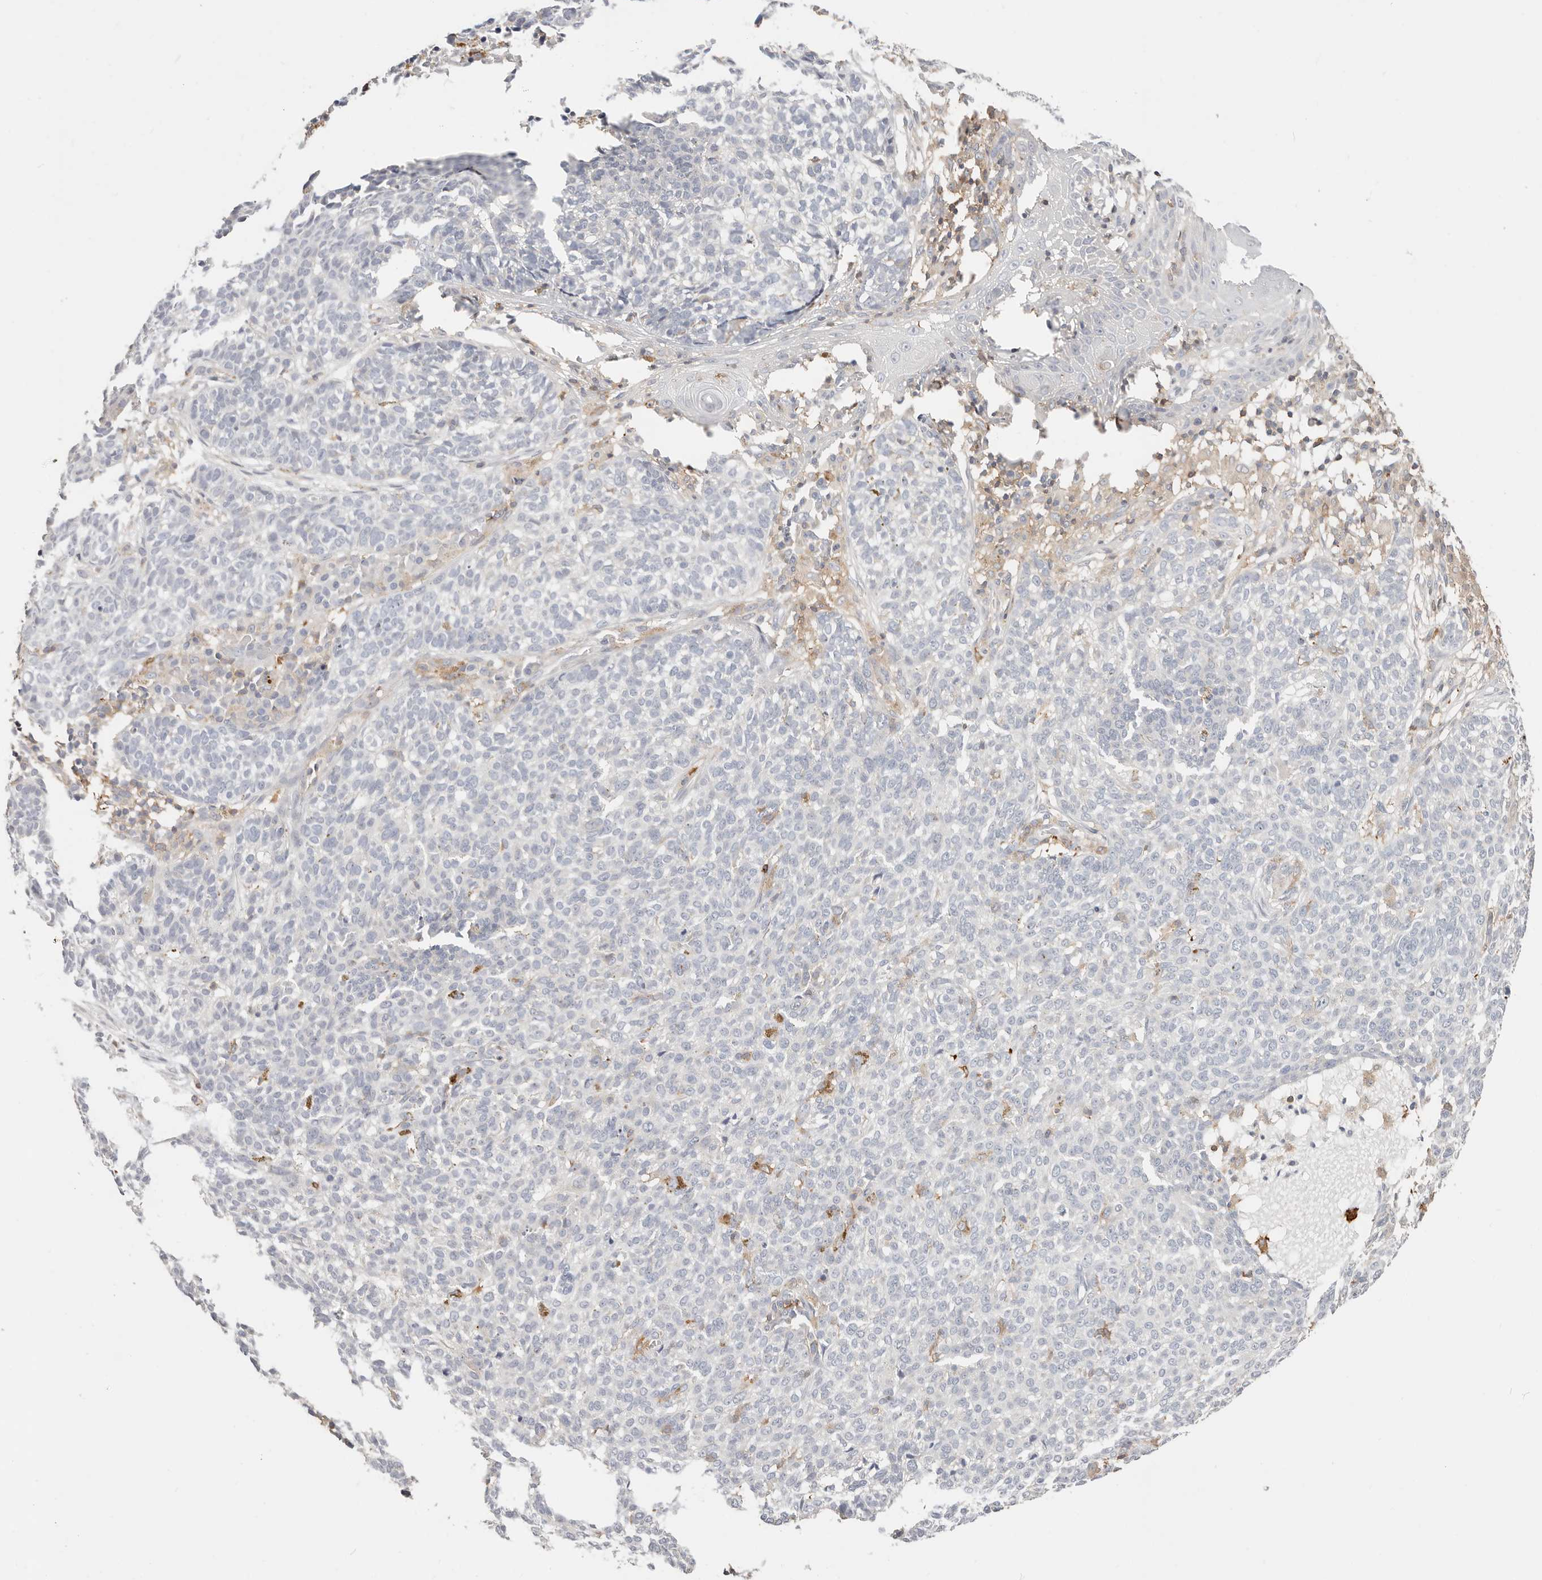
{"staining": {"intensity": "negative", "quantity": "none", "location": "none"}, "tissue": "skin cancer", "cell_type": "Tumor cells", "image_type": "cancer", "snomed": [{"axis": "morphology", "description": "Basal cell carcinoma"}, {"axis": "topography", "description": "Skin"}], "caption": "High power microscopy image of an IHC histopathology image of basal cell carcinoma (skin), revealing no significant expression in tumor cells. (DAB (3,3'-diaminobenzidine) immunohistochemistry (IHC) visualized using brightfield microscopy, high magnification).", "gene": "TMEM63B", "patient": {"sex": "male", "age": 85}}